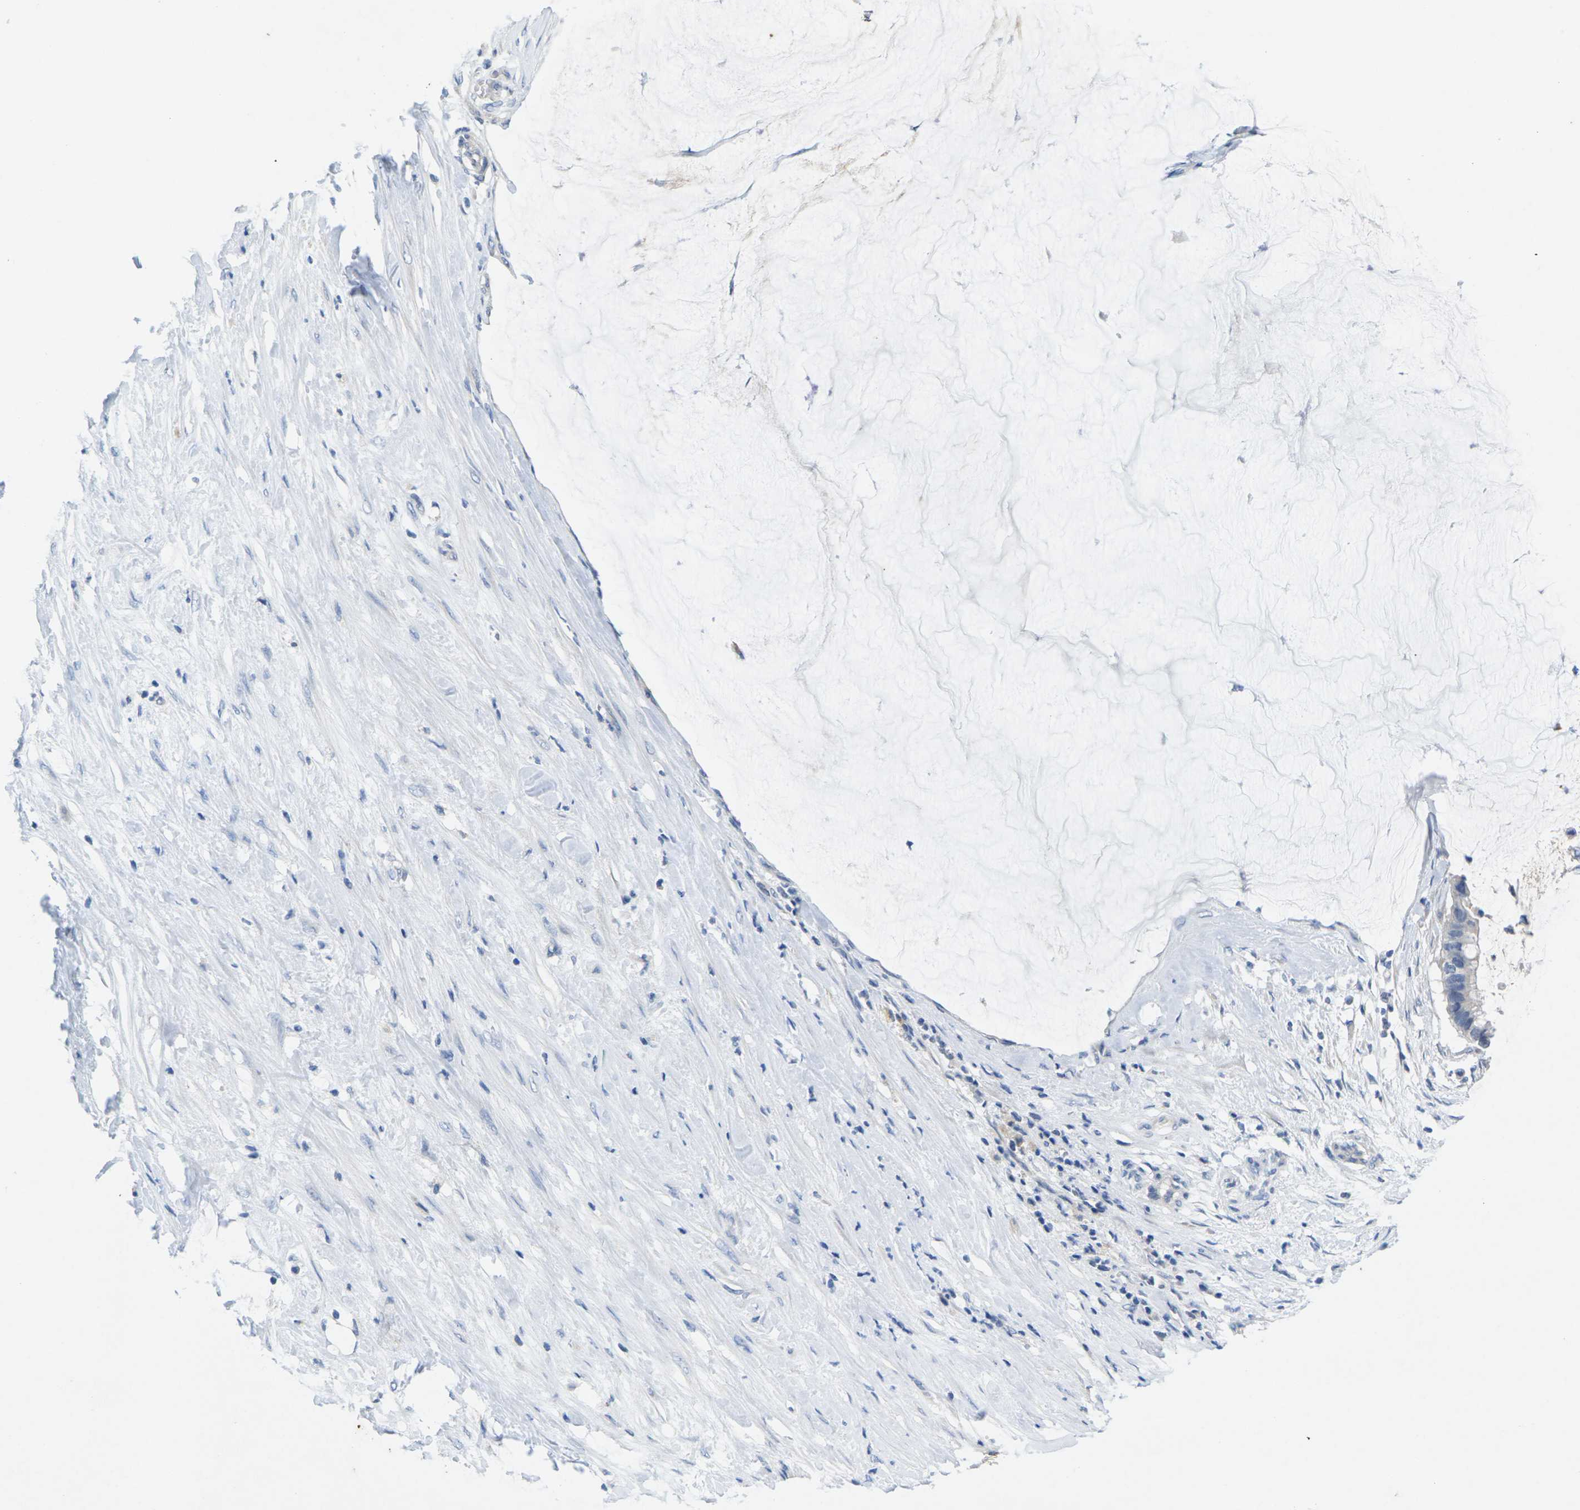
{"staining": {"intensity": "negative", "quantity": "none", "location": "none"}, "tissue": "pancreatic cancer", "cell_type": "Tumor cells", "image_type": "cancer", "snomed": [{"axis": "morphology", "description": "Adenocarcinoma, NOS"}, {"axis": "topography", "description": "Pancreas"}], "caption": "High power microscopy photomicrograph of an immunohistochemistry (IHC) histopathology image of pancreatic adenocarcinoma, revealing no significant positivity in tumor cells.", "gene": "TNNI3", "patient": {"sex": "male", "age": 41}}